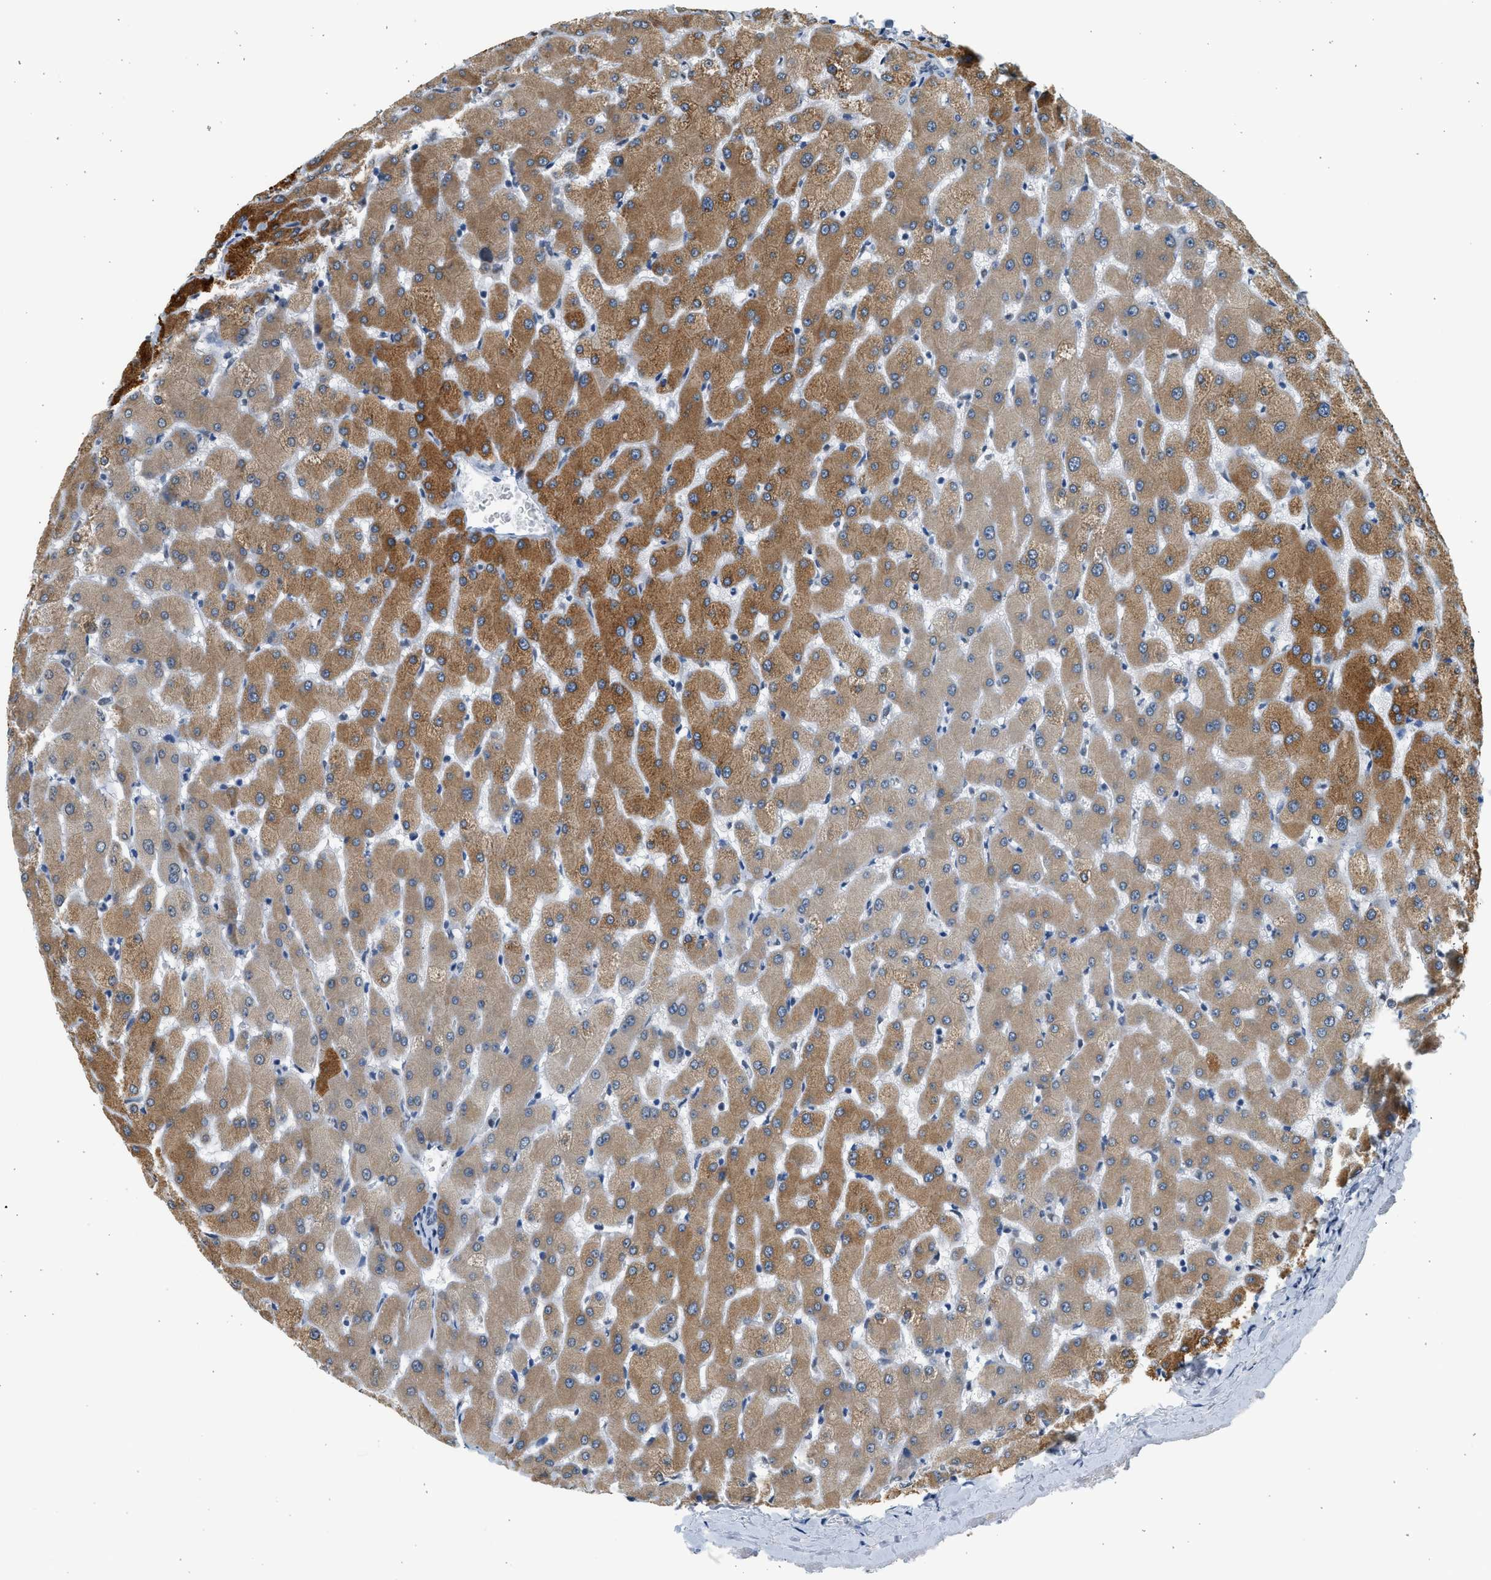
{"staining": {"intensity": "negative", "quantity": "none", "location": "none"}, "tissue": "liver", "cell_type": "Cholangiocytes", "image_type": "normal", "snomed": [{"axis": "morphology", "description": "Normal tissue, NOS"}, {"axis": "topography", "description": "Liver"}], "caption": "Immunohistochemistry micrograph of benign human liver stained for a protein (brown), which reveals no staining in cholangiocytes.", "gene": "HIPK1", "patient": {"sex": "female", "age": 63}}